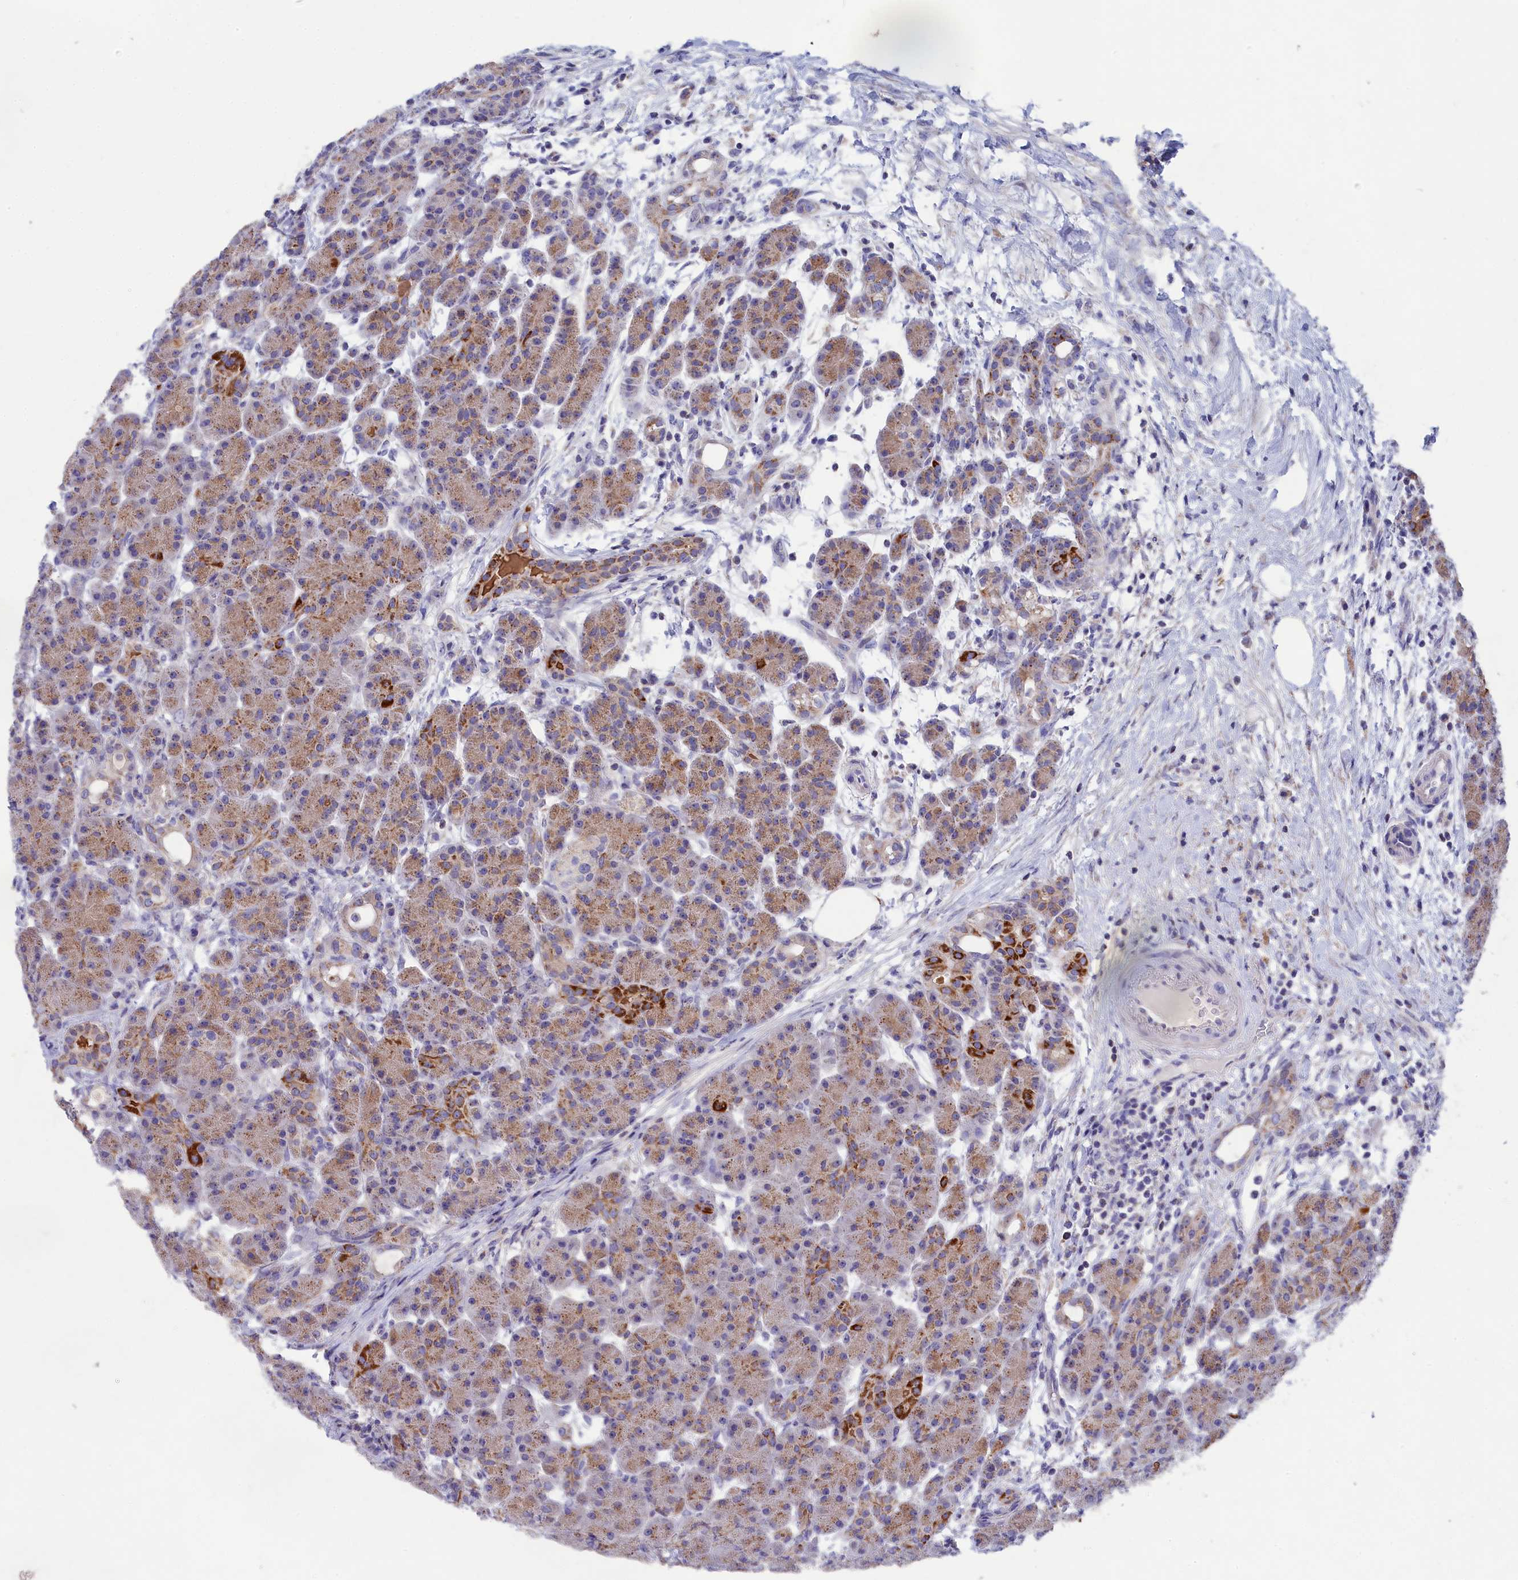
{"staining": {"intensity": "moderate", "quantity": ">75%", "location": "cytoplasmic/membranous"}, "tissue": "pancreas", "cell_type": "Exocrine glandular cells", "image_type": "normal", "snomed": [{"axis": "morphology", "description": "Normal tissue, NOS"}, {"axis": "topography", "description": "Pancreas"}], "caption": "Exocrine glandular cells reveal medium levels of moderate cytoplasmic/membranous positivity in approximately >75% of cells in normal pancreas. The protein is shown in brown color, while the nuclei are stained blue.", "gene": "PRDM12", "patient": {"sex": "male", "age": 63}}